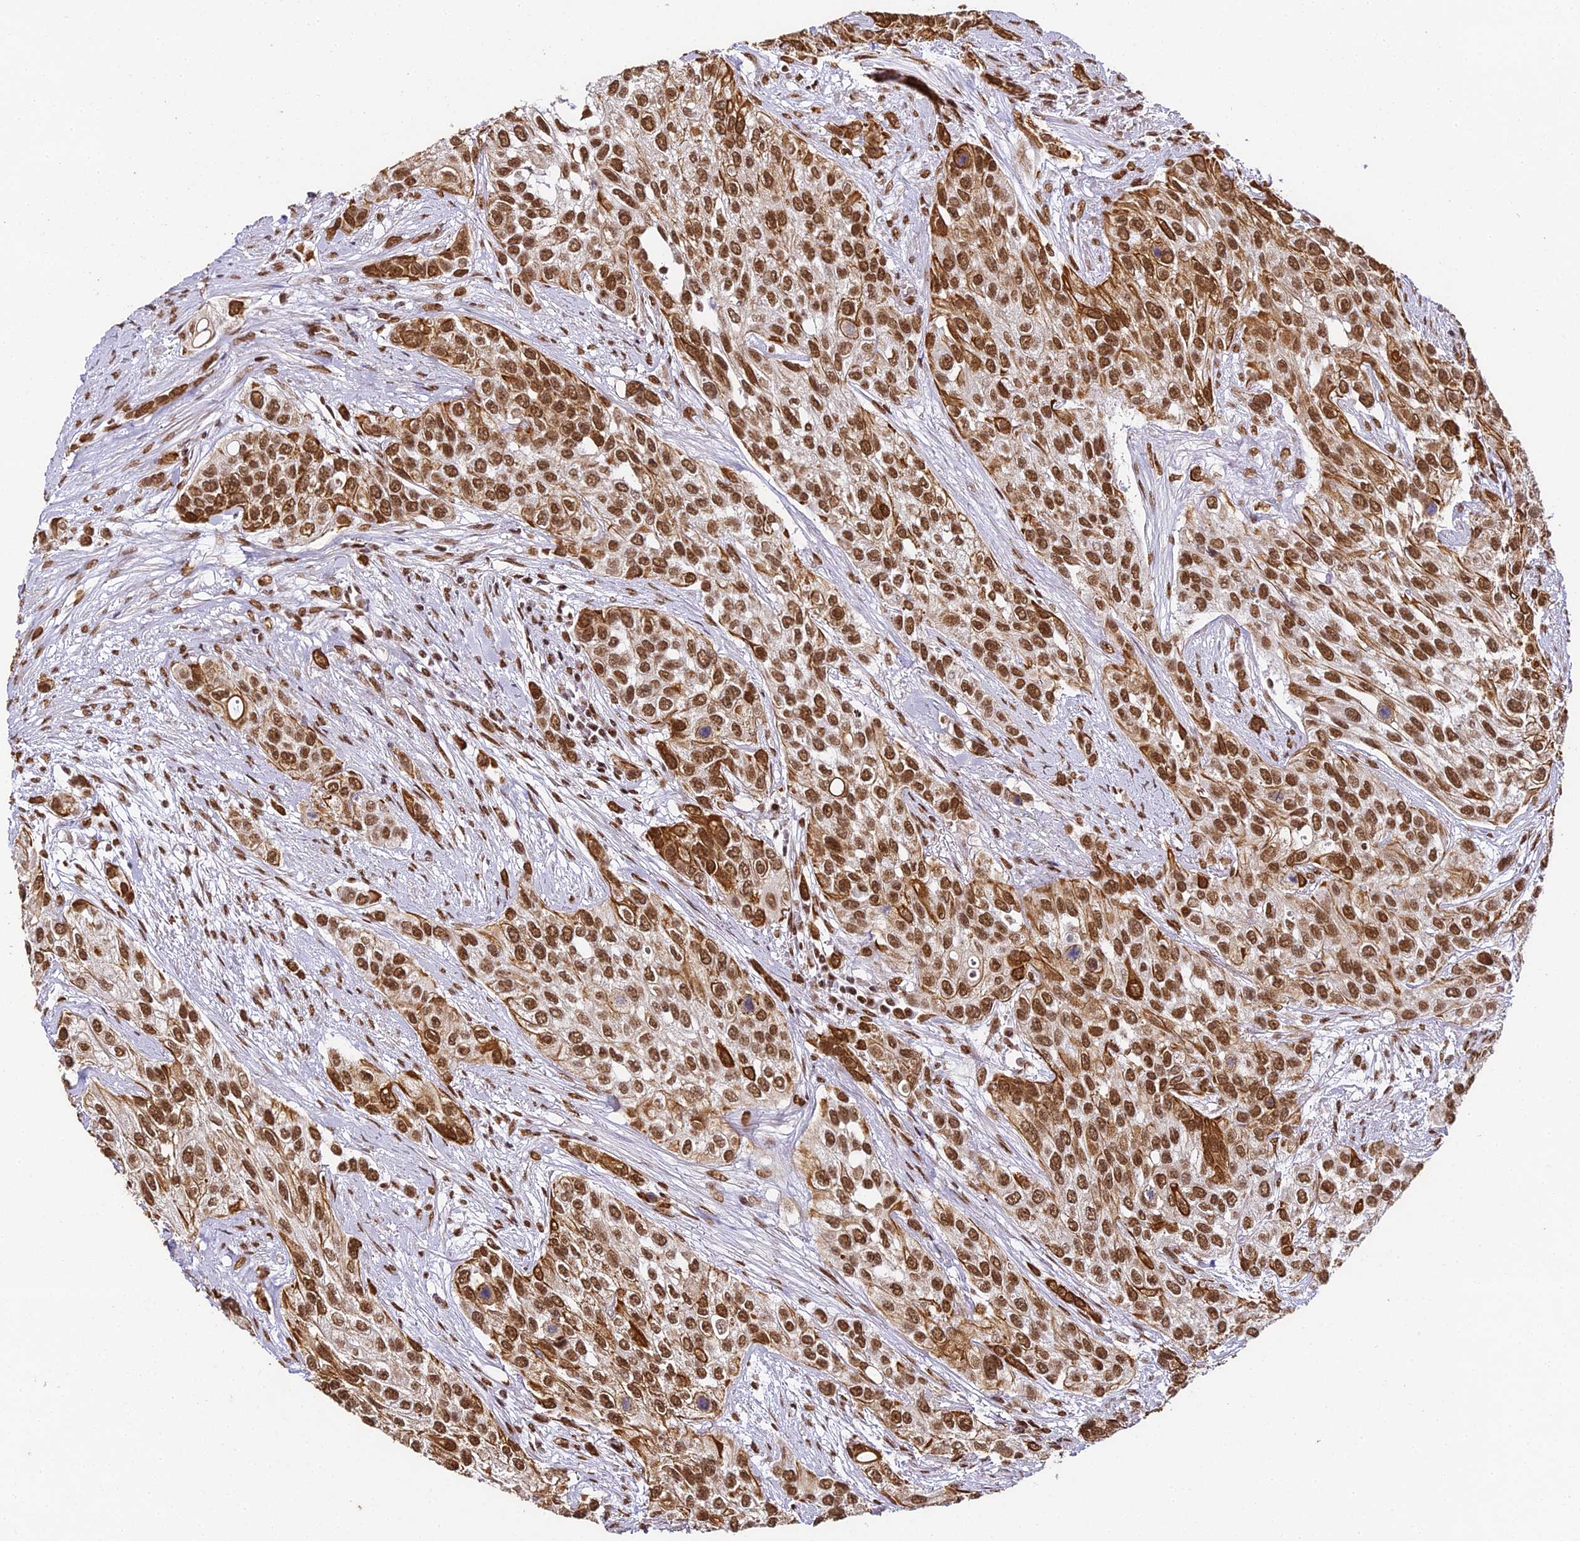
{"staining": {"intensity": "strong", "quantity": ">75%", "location": "cytoplasmic/membranous,nuclear"}, "tissue": "urothelial cancer", "cell_type": "Tumor cells", "image_type": "cancer", "snomed": [{"axis": "morphology", "description": "Normal tissue, NOS"}, {"axis": "morphology", "description": "Urothelial carcinoma, High grade"}, {"axis": "topography", "description": "Vascular tissue"}, {"axis": "topography", "description": "Urinary bladder"}], "caption": "Tumor cells demonstrate high levels of strong cytoplasmic/membranous and nuclear staining in approximately >75% of cells in human high-grade urothelial carcinoma.", "gene": "HNRNPA1", "patient": {"sex": "female", "age": 56}}